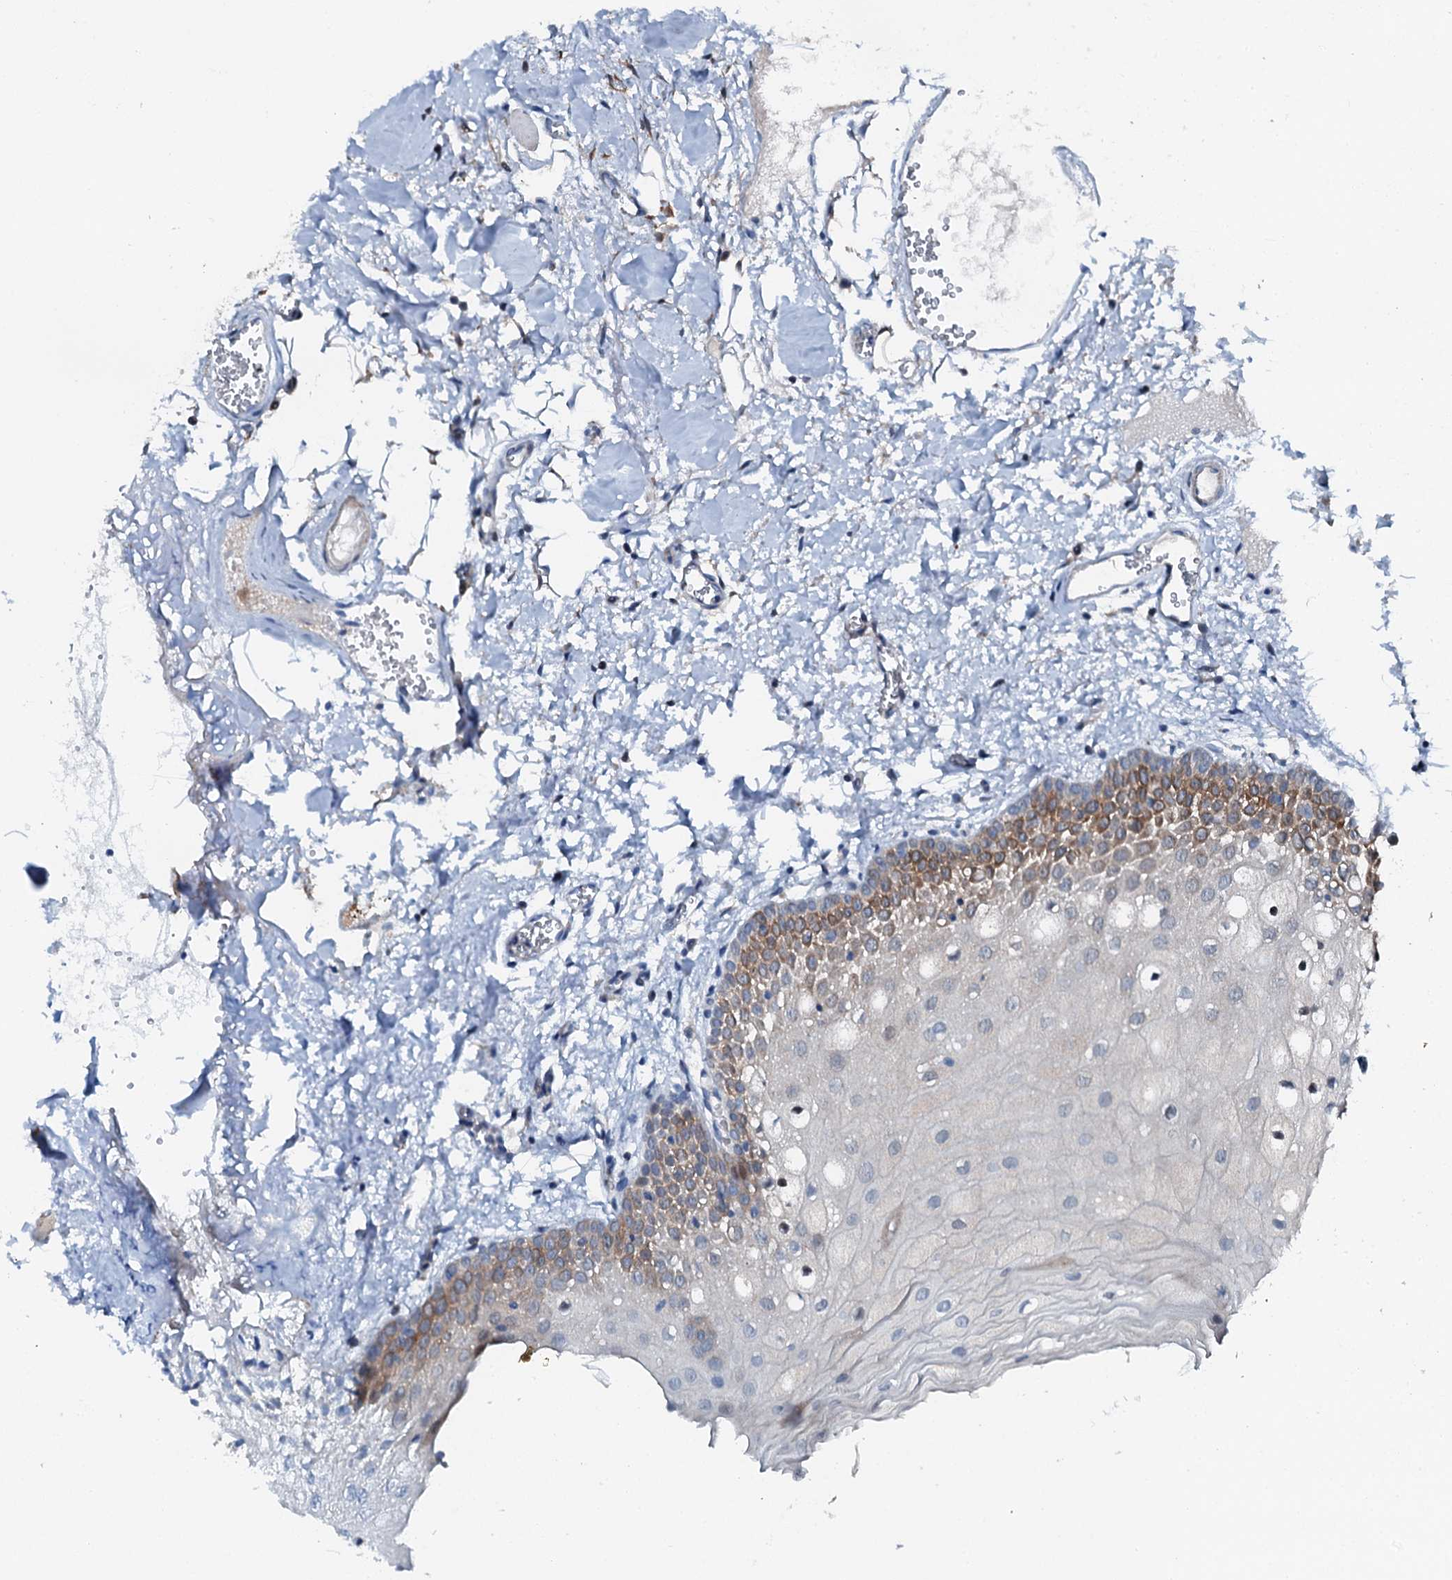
{"staining": {"intensity": "moderate", "quantity": "25%-75%", "location": "cytoplasmic/membranous"}, "tissue": "oral mucosa", "cell_type": "Squamous epithelial cells", "image_type": "normal", "snomed": [{"axis": "morphology", "description": "Normal tissue, NOS"}, {"axis": "topography", "description": "Oral tissue"}, {"axis": "topography", "description": "Tounge, NOS"}], "caption": "Immunohistochemical staining of benign oral mucosa reveals 25%-75% levels of moderate cytoplasmic/membranous protein positivity in approximately 25%-75% of squamous epithelial cells.", "gene": "GFOD2", "patient": {"sex": "female", "age": 73}}